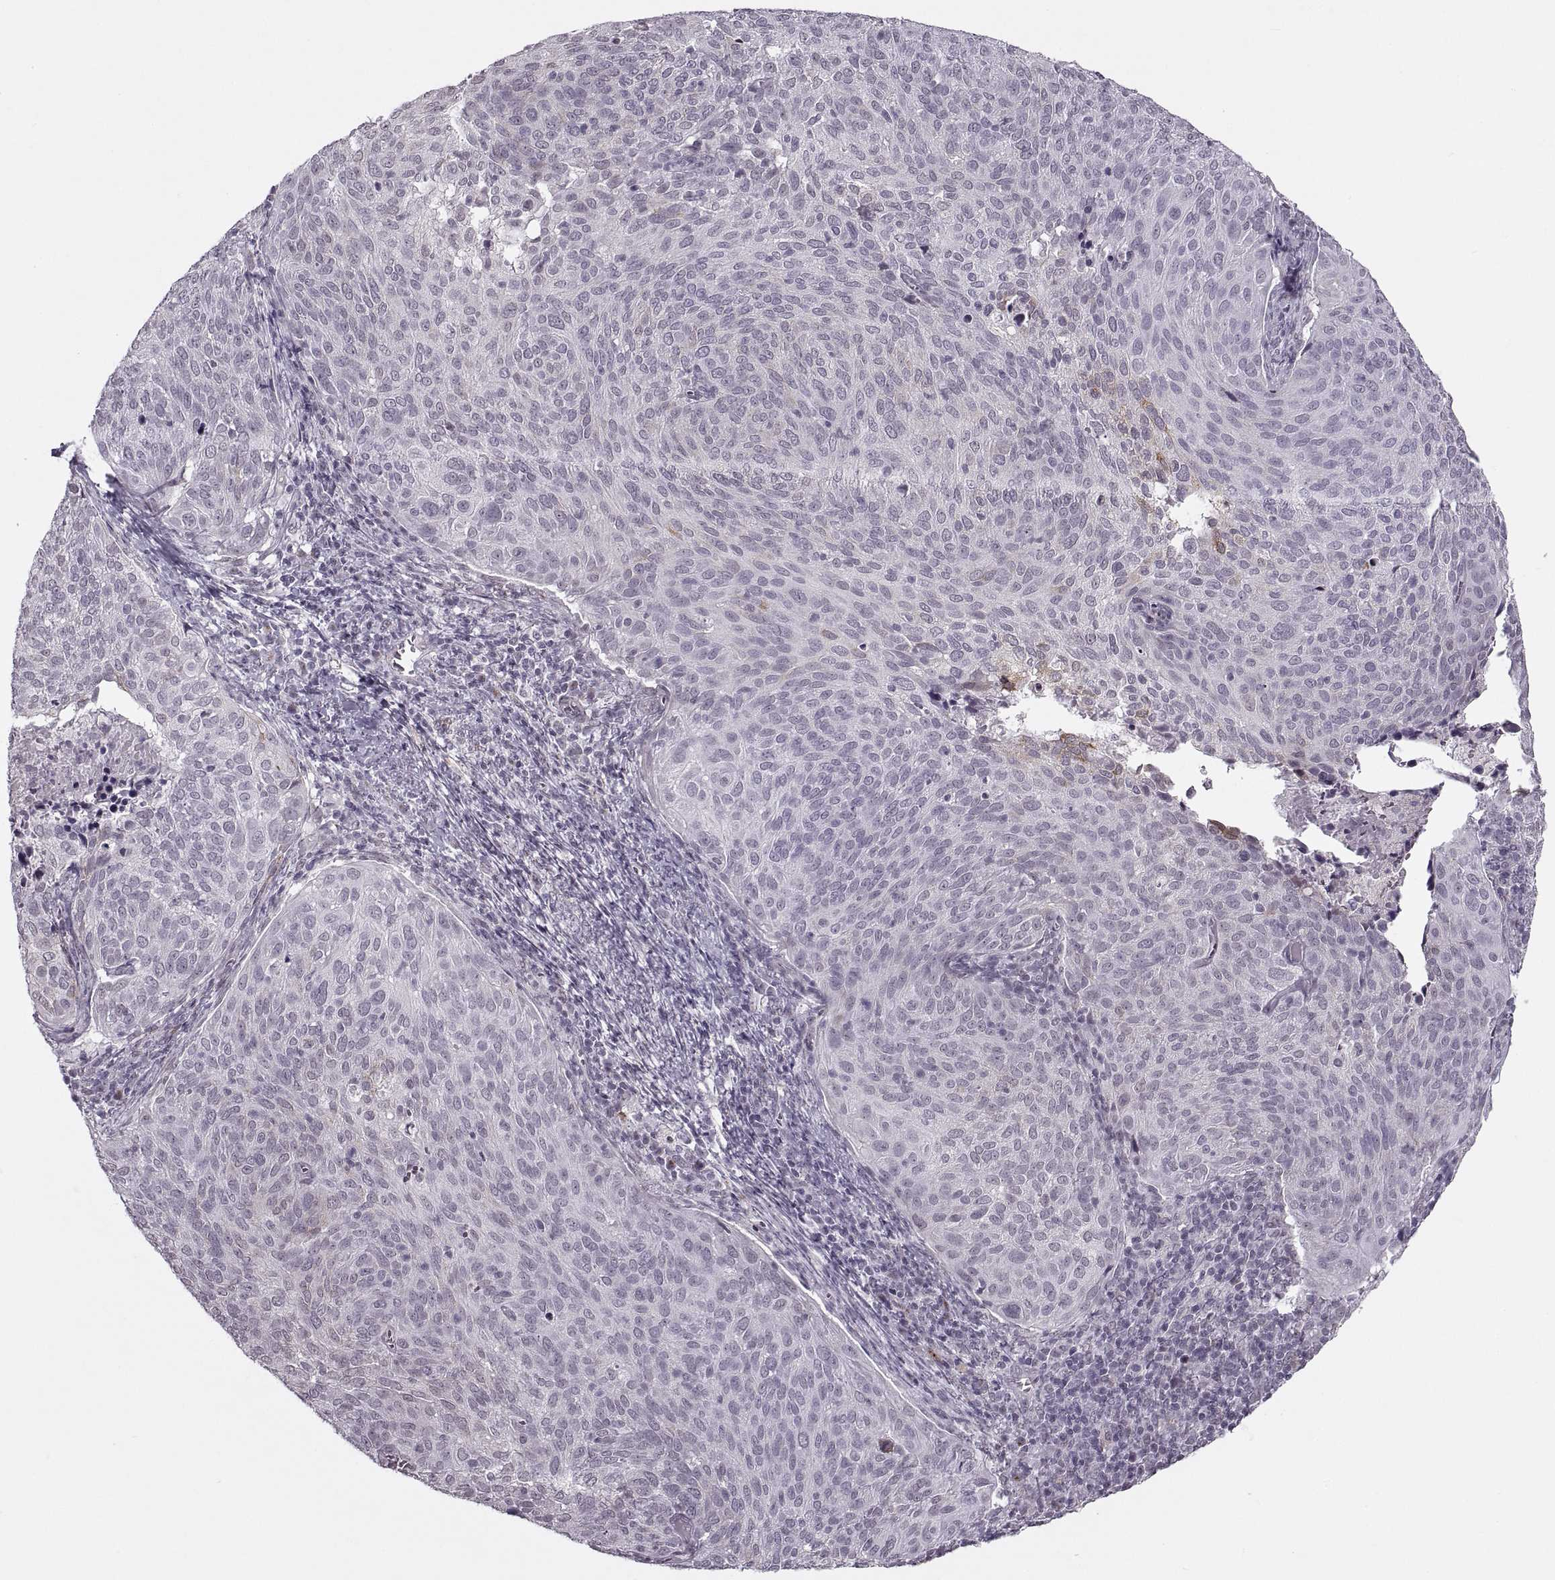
{"staining": {"intensity": "weak", "quantity": "<25%", "location": "cytoplasmic/membranous"}, "tissue": "cervical cancer", "cell_type": "Tumor cells", "image_type": "cancer", "snomed": [{"axis": "morphology", "description": "Squamous cell carcinoma, NOS"}, {"axis": "topography", "description": "Cervix"}], "caption": "Immunohistochemistry of human cervical squamous cell carcinoma exhibits no positivity in tumor cells.", "gene": "PRSS37", "patient": {"sex": "female", "age": 39}}